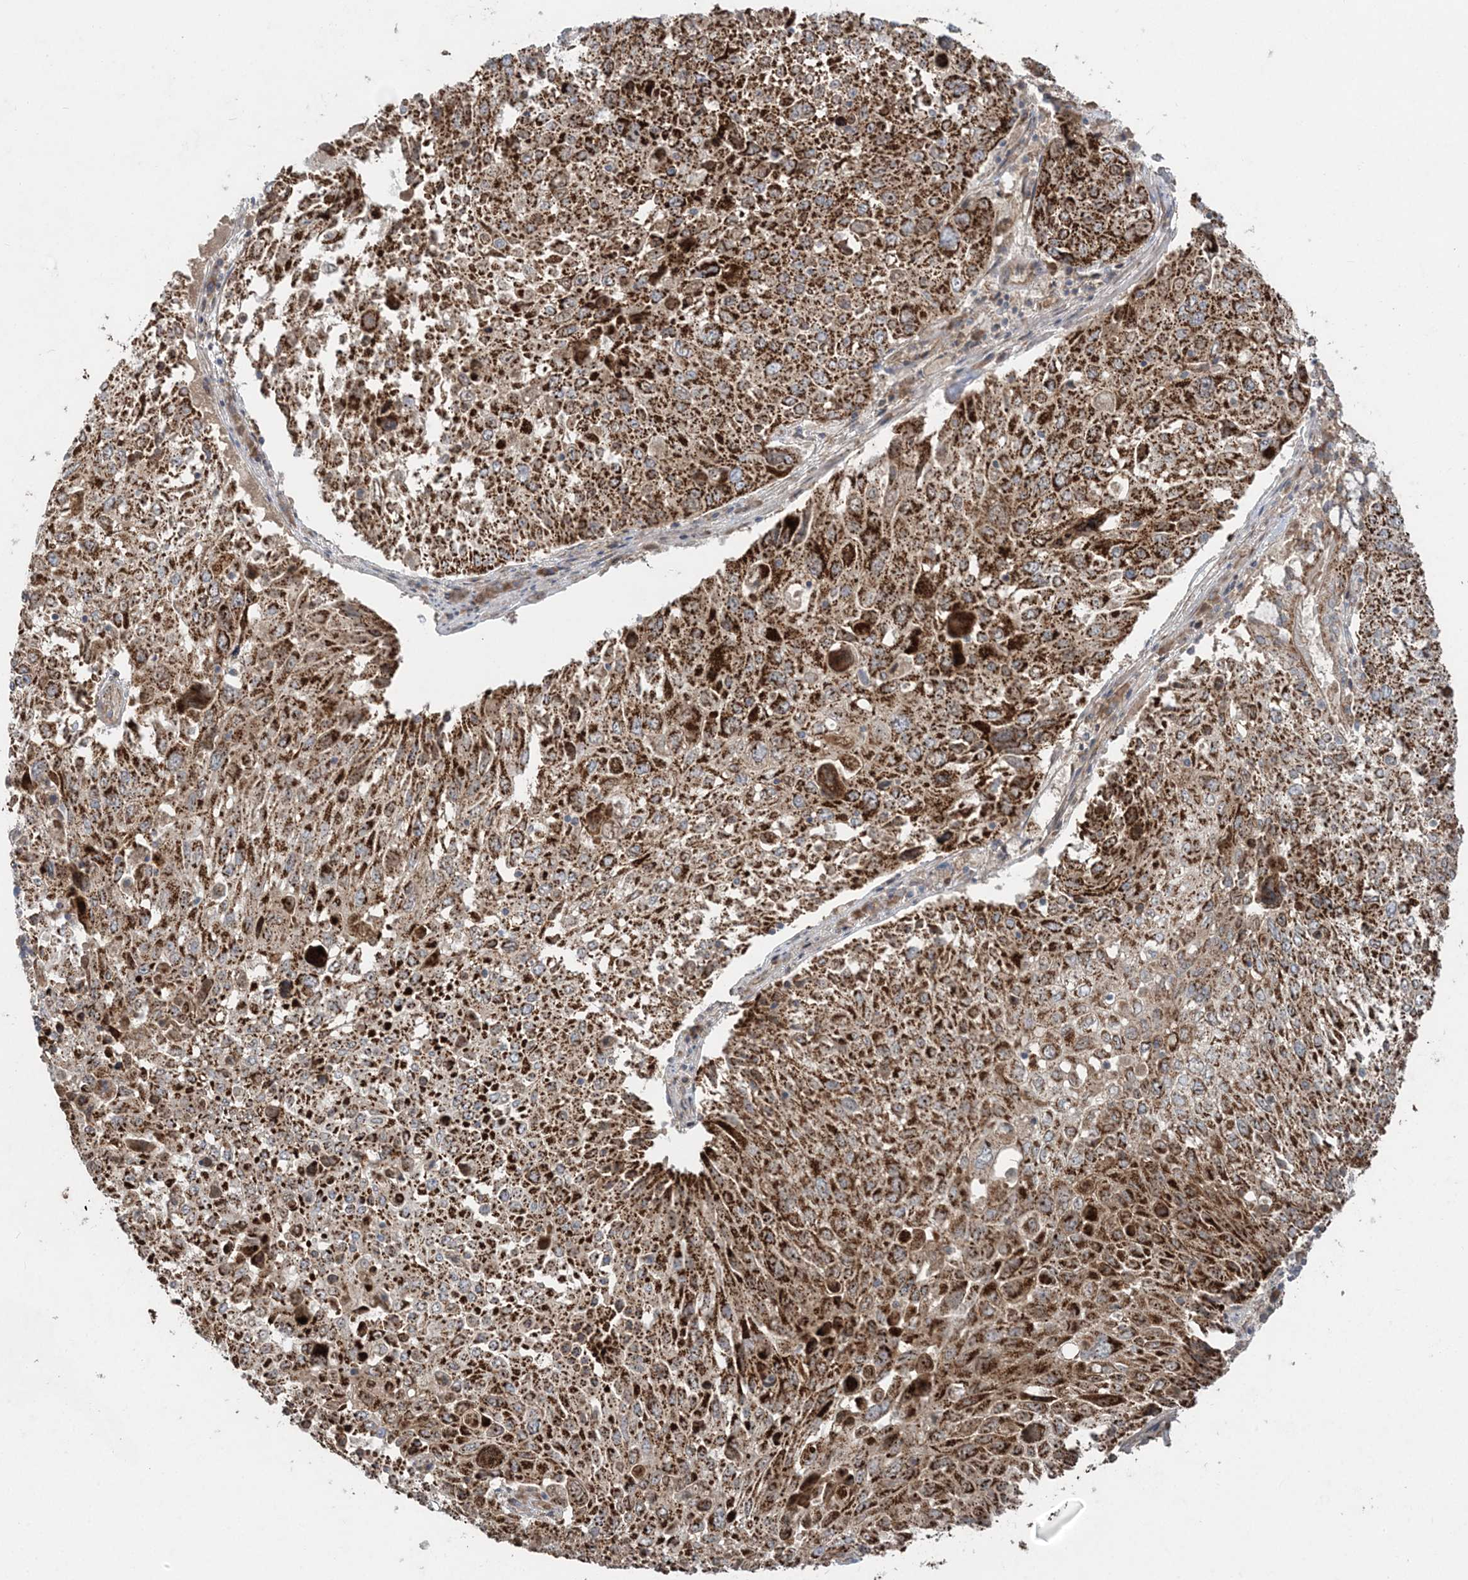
{"staining": {"intensity": "strong", "quantity": ">75%", "location": "cytoplasmic/membranous"}, "tissue": "lung cancer", "cell_type": "Tumor cells", "image_type": "cancer", "snomed": [{"axis": "morphology", "description": "Squamous cell carcinoma, NOS"}, {"axis": "topography", "description": "Lung"}], "caption": "Immunohistochemical staining of human lung cancer (squamous cell carcinoma) demonstrates high levels of strong cytoplasmic/membranous positivity in approximately >75% of tumor cells. (Stains: DAB (3,3'-diaminobenzidine) in brown, nuclei in blue, Microscopy: brightfield microscopy at high magnification).", "gene": "LRPPRC", "patient": {"sex": "male", "age": 65}}